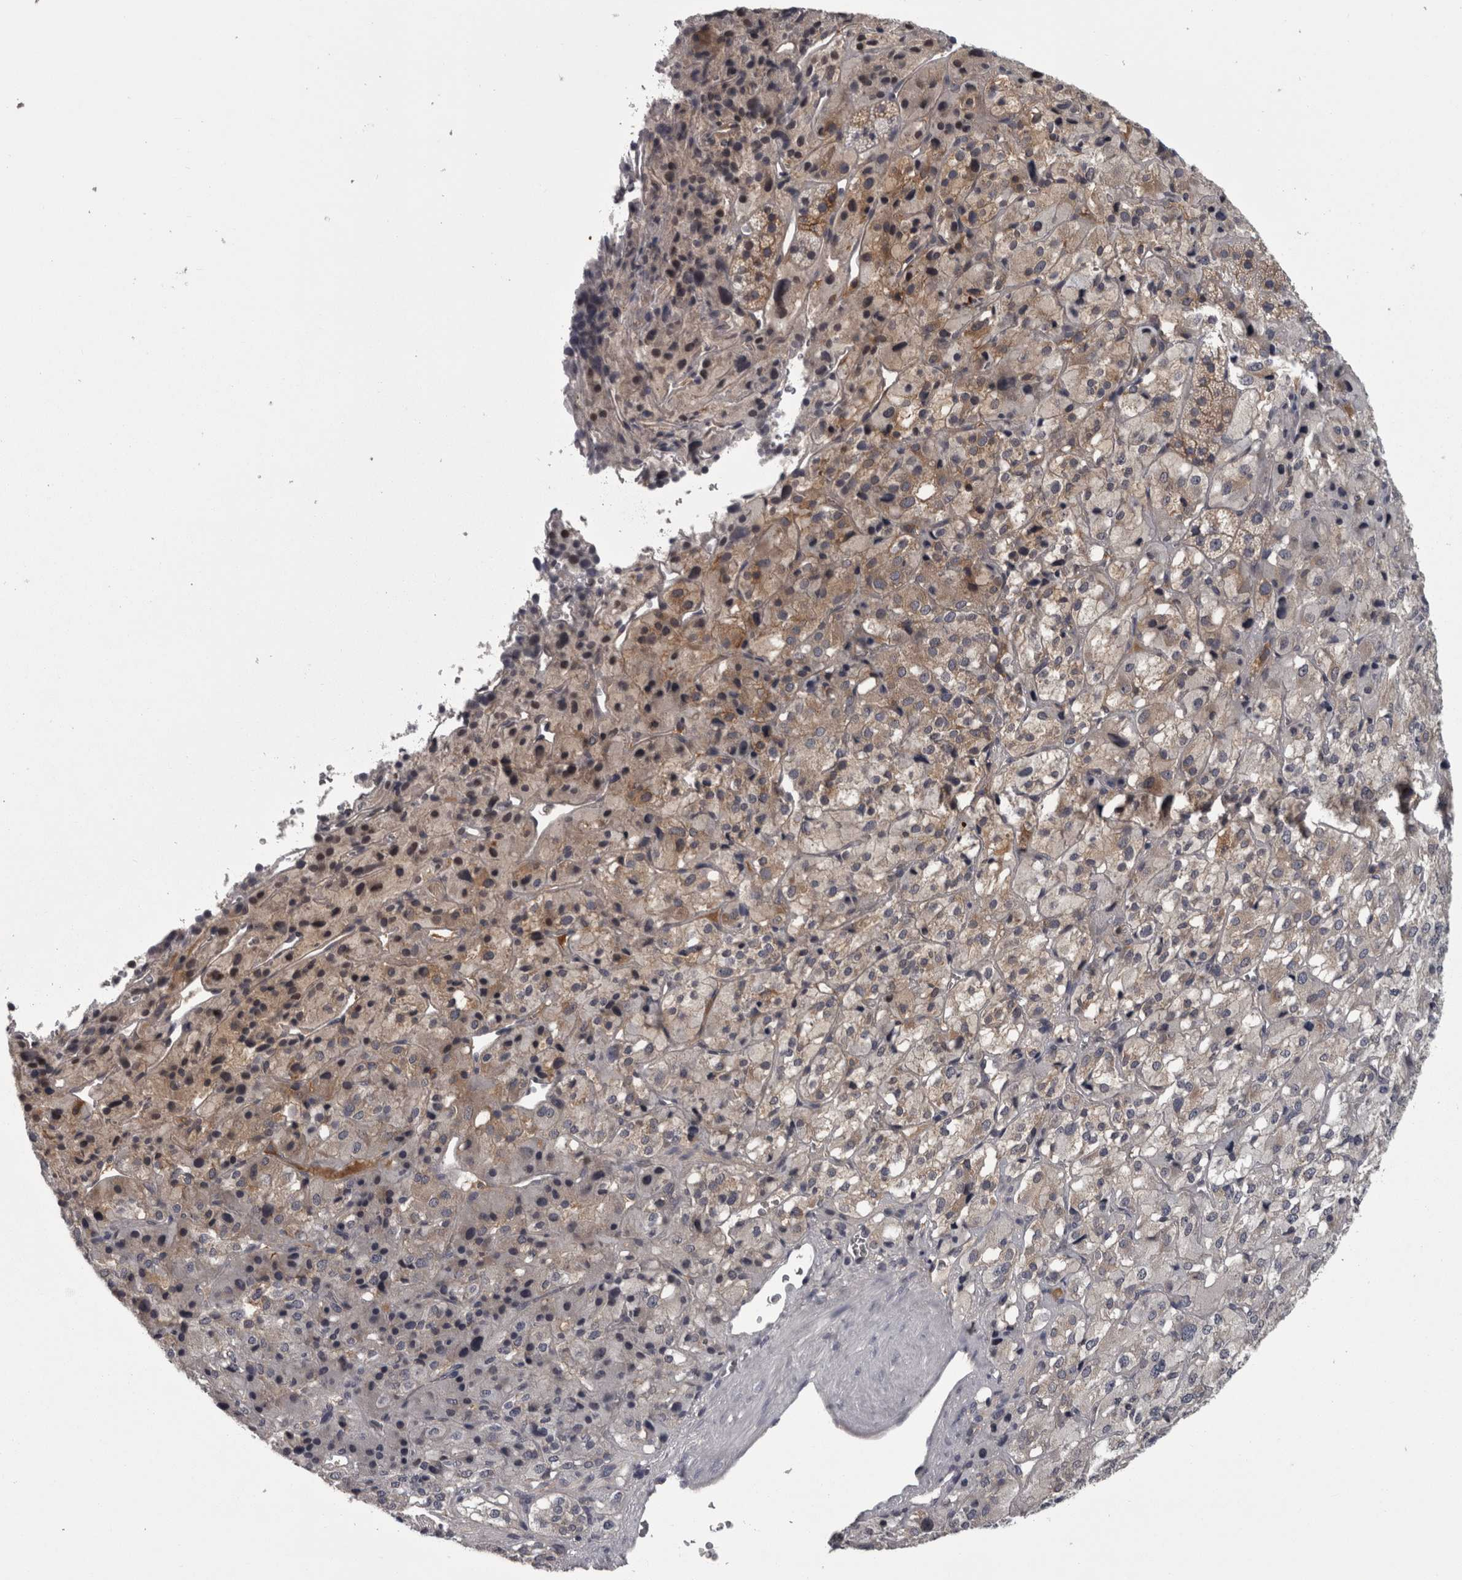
{"staining": {"intensity": "moderate", "quantity": ">75%", "location": "cytoplasmic/membranous"}, "tissue": "adrenal gland", "cell_type": "Glandular cells", "image_type": "normal", "snomed": [{"axis": "morphology", "description": "Normal tissue, NOS"}, {"axis": "topography", "description": "Adrenal gland"}], "caption": "Immunohistochemistry (IHC) of unremarkable adrenal gland displays medium levels of moderate cytoplasmic/membranous positivity in about >75% of glandular cells. The protein is stained brown, and the nuclei are stained in blue (DAB (3,3'-diaminobenzidine) IHC with brightfield microscopy, high magnification).", "gene": "CACYBP", "patient": {"sex": "female", "age": 44}}